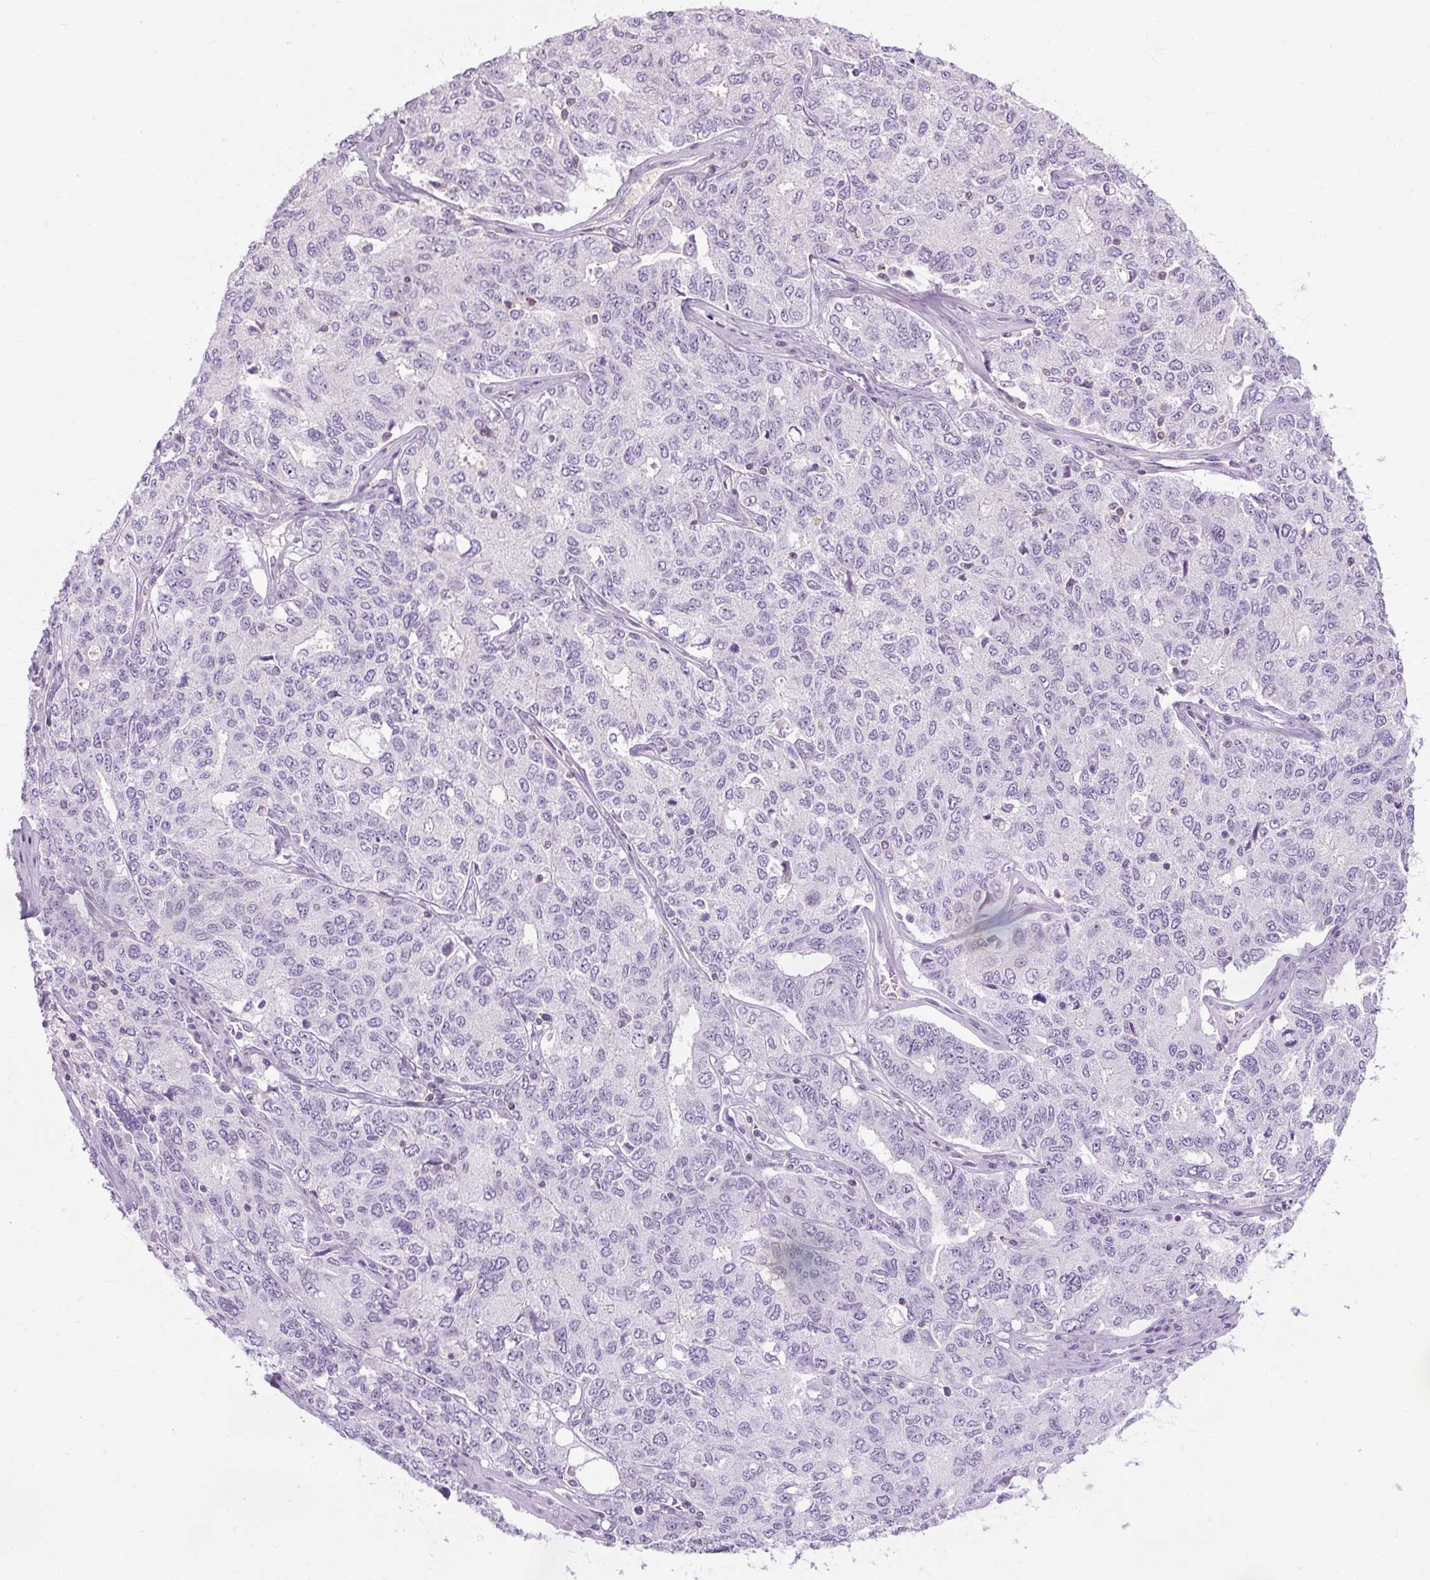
{"staining": {"intensity": "negative", "quantity": "none", "location": "none"}, "tissue": "ovarian cancer", "cell_type": "Tumor cells", "image_type": "cancer", "snomed": [{"axis": "morphology", "description": "Carcinoma, endometroid"}, {"axis": "topography", "description": "Ovary"}], "caption": "Endometroid carcinoma (ovarian) was stained to show a protein in brown. There is no significant expression in tumor cells.", "gene": "TIGD2", "patient": {"sex": "female", "age": 62}}